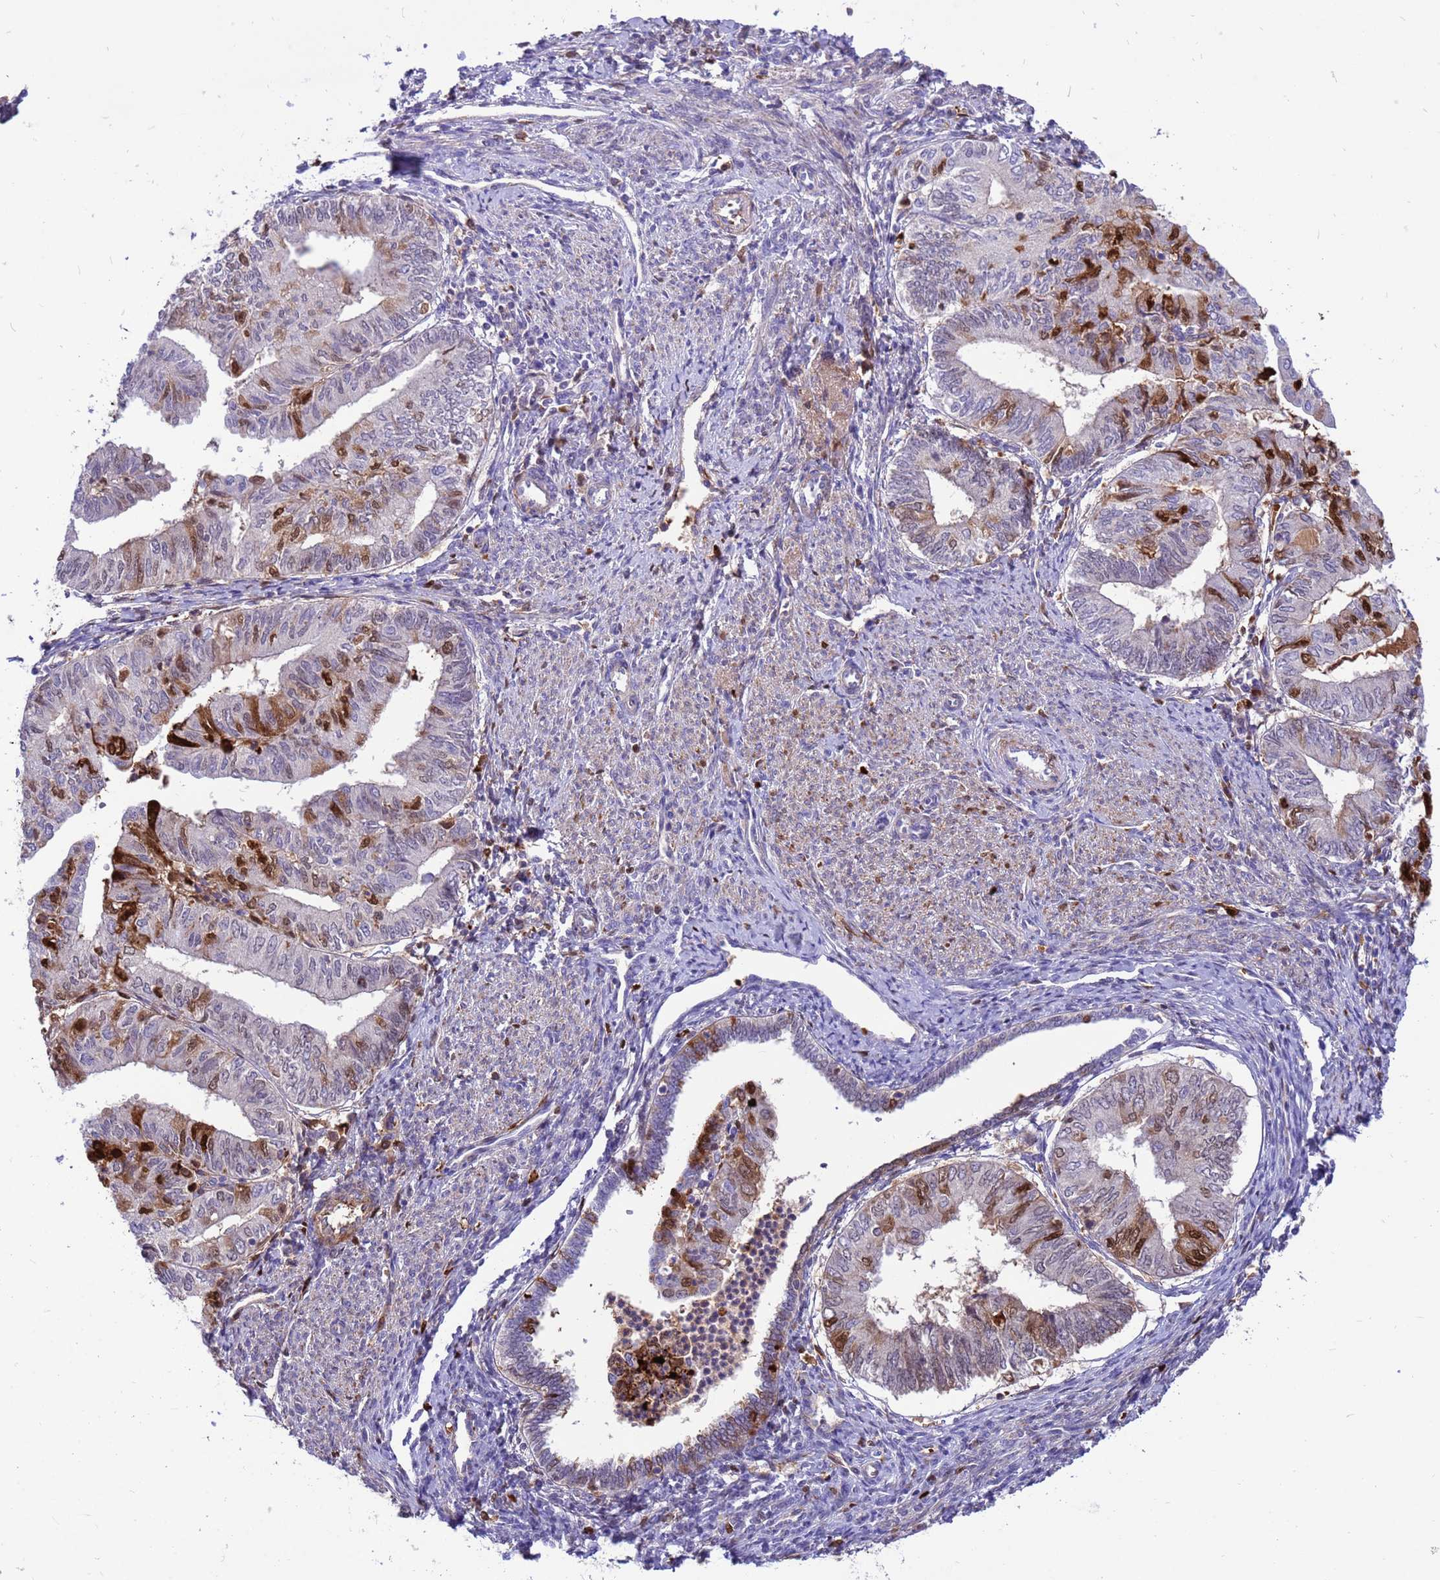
{"staining": {"intensity": "moderate", "quantity": "<25%", "location": "cytoplasmic/membranous,nuclear"}, "tissue": "endometrial cancer", "cell_type": "Tumor cells", "image_type": "cancer", "snomed": [{"axis": "morphology", "description": "Adenocarcinoma, NOS"}, {"axis": "topography", "description": "Endometrium"}], "caption": "High-power microscopy captured an immunohistochemistry image of endometrial cancer, revealing moderate cytoplasmic/membranous and nuclear expression in about <25% of tumor cells.", "gene": "ORM1", "patient": {"sex": "female", "age": 66}}